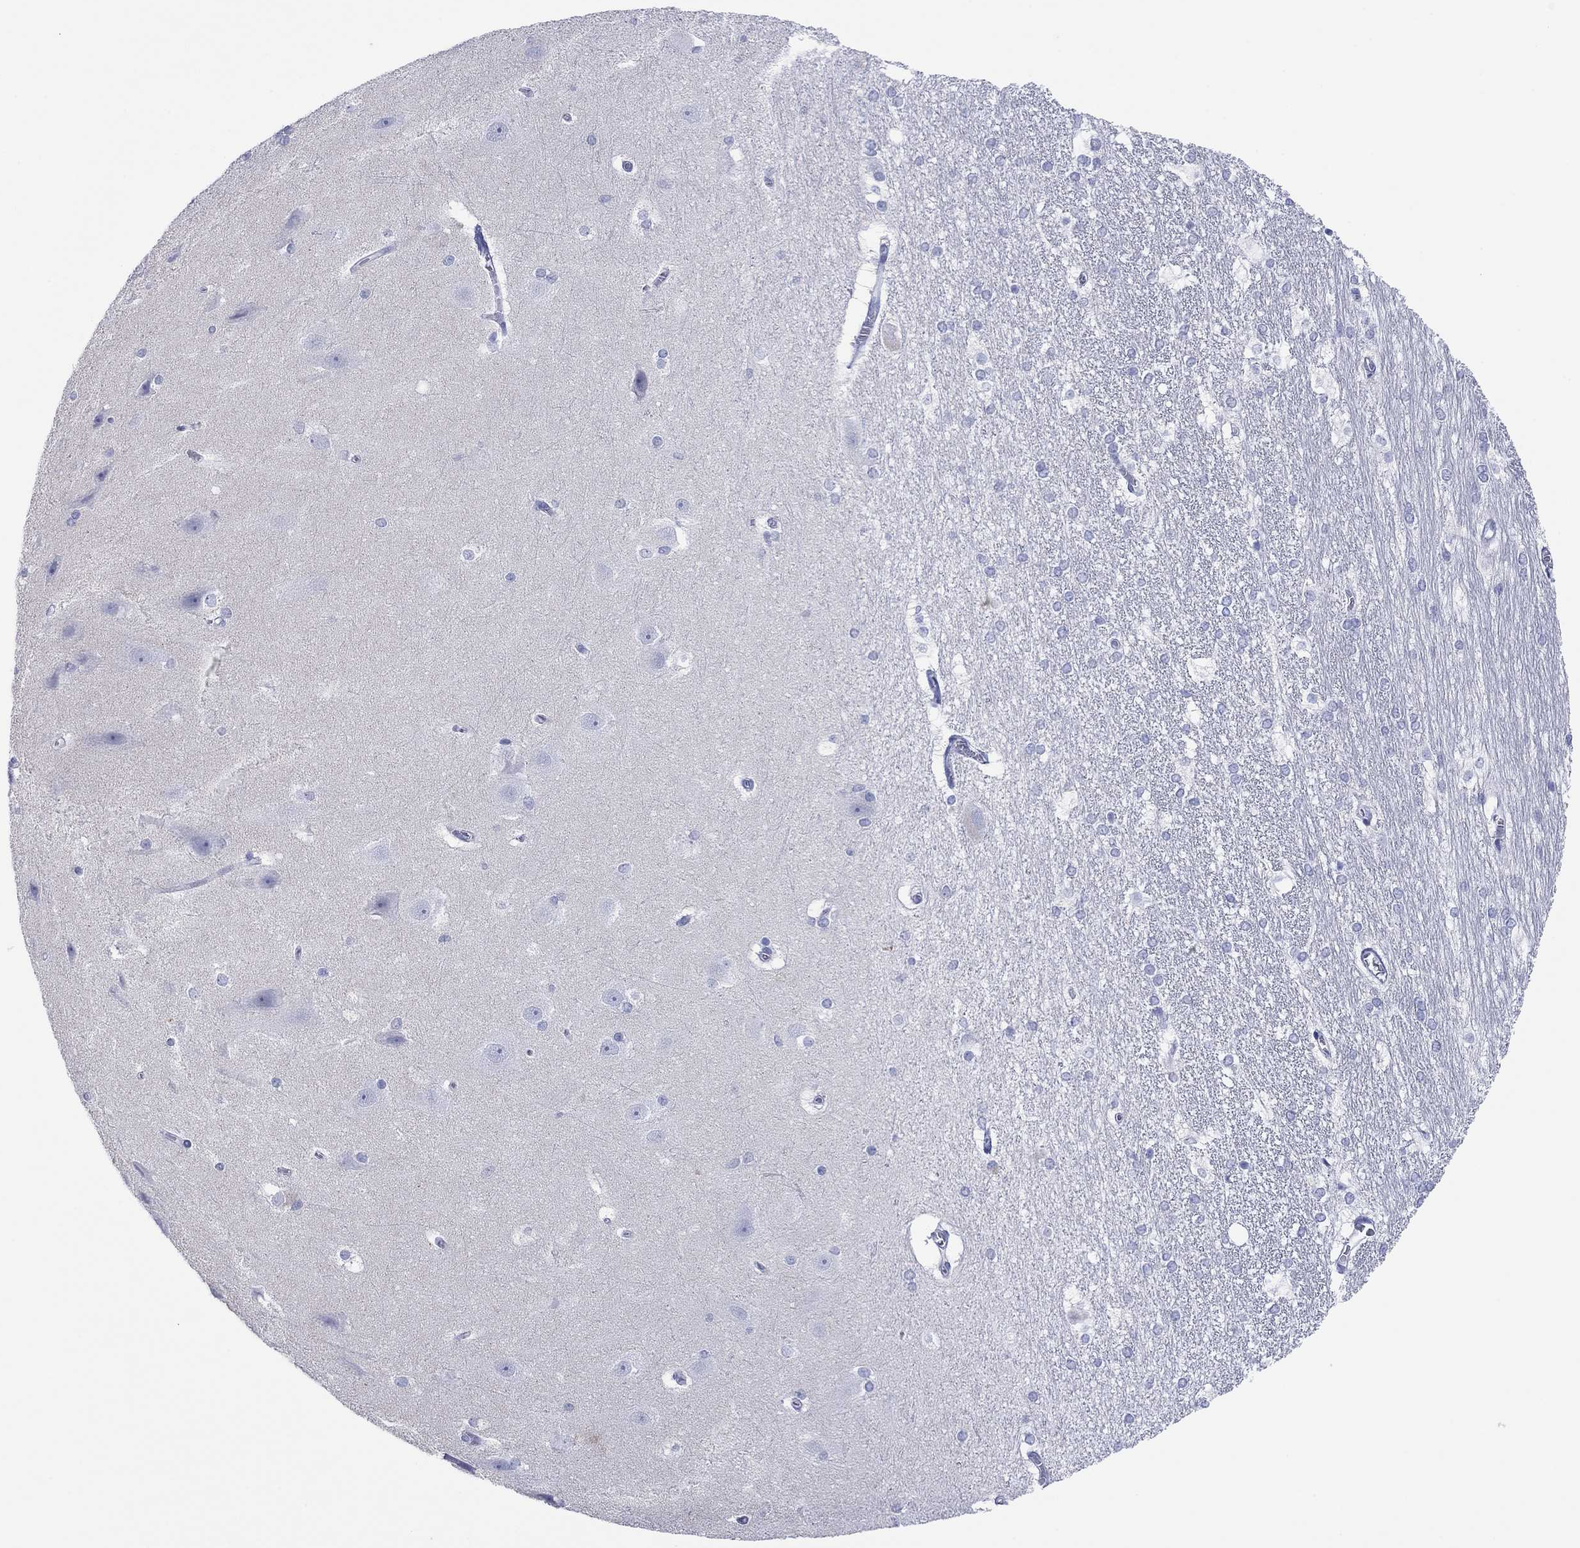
{"staining": {"intensity": "negative", "quantity": "none", "location": "none"}, "tissue": "hippocampus", "cell_type": "Glial cells", "image_type": "normal", "snomed": [{"axis": "morphology", "description": "Normal tissue, NOS"}, {"axis": "topography", "description": "Cerebral cortex"}, {"axis": "topography", "description": "Hippocampus"}], "caption": "This is an IHC photomicrograph of normal human hippocampus. There is no positivity in glial cells.", "gene": "MAGEB6", "patient": {"sex": "female", "age": 19}}